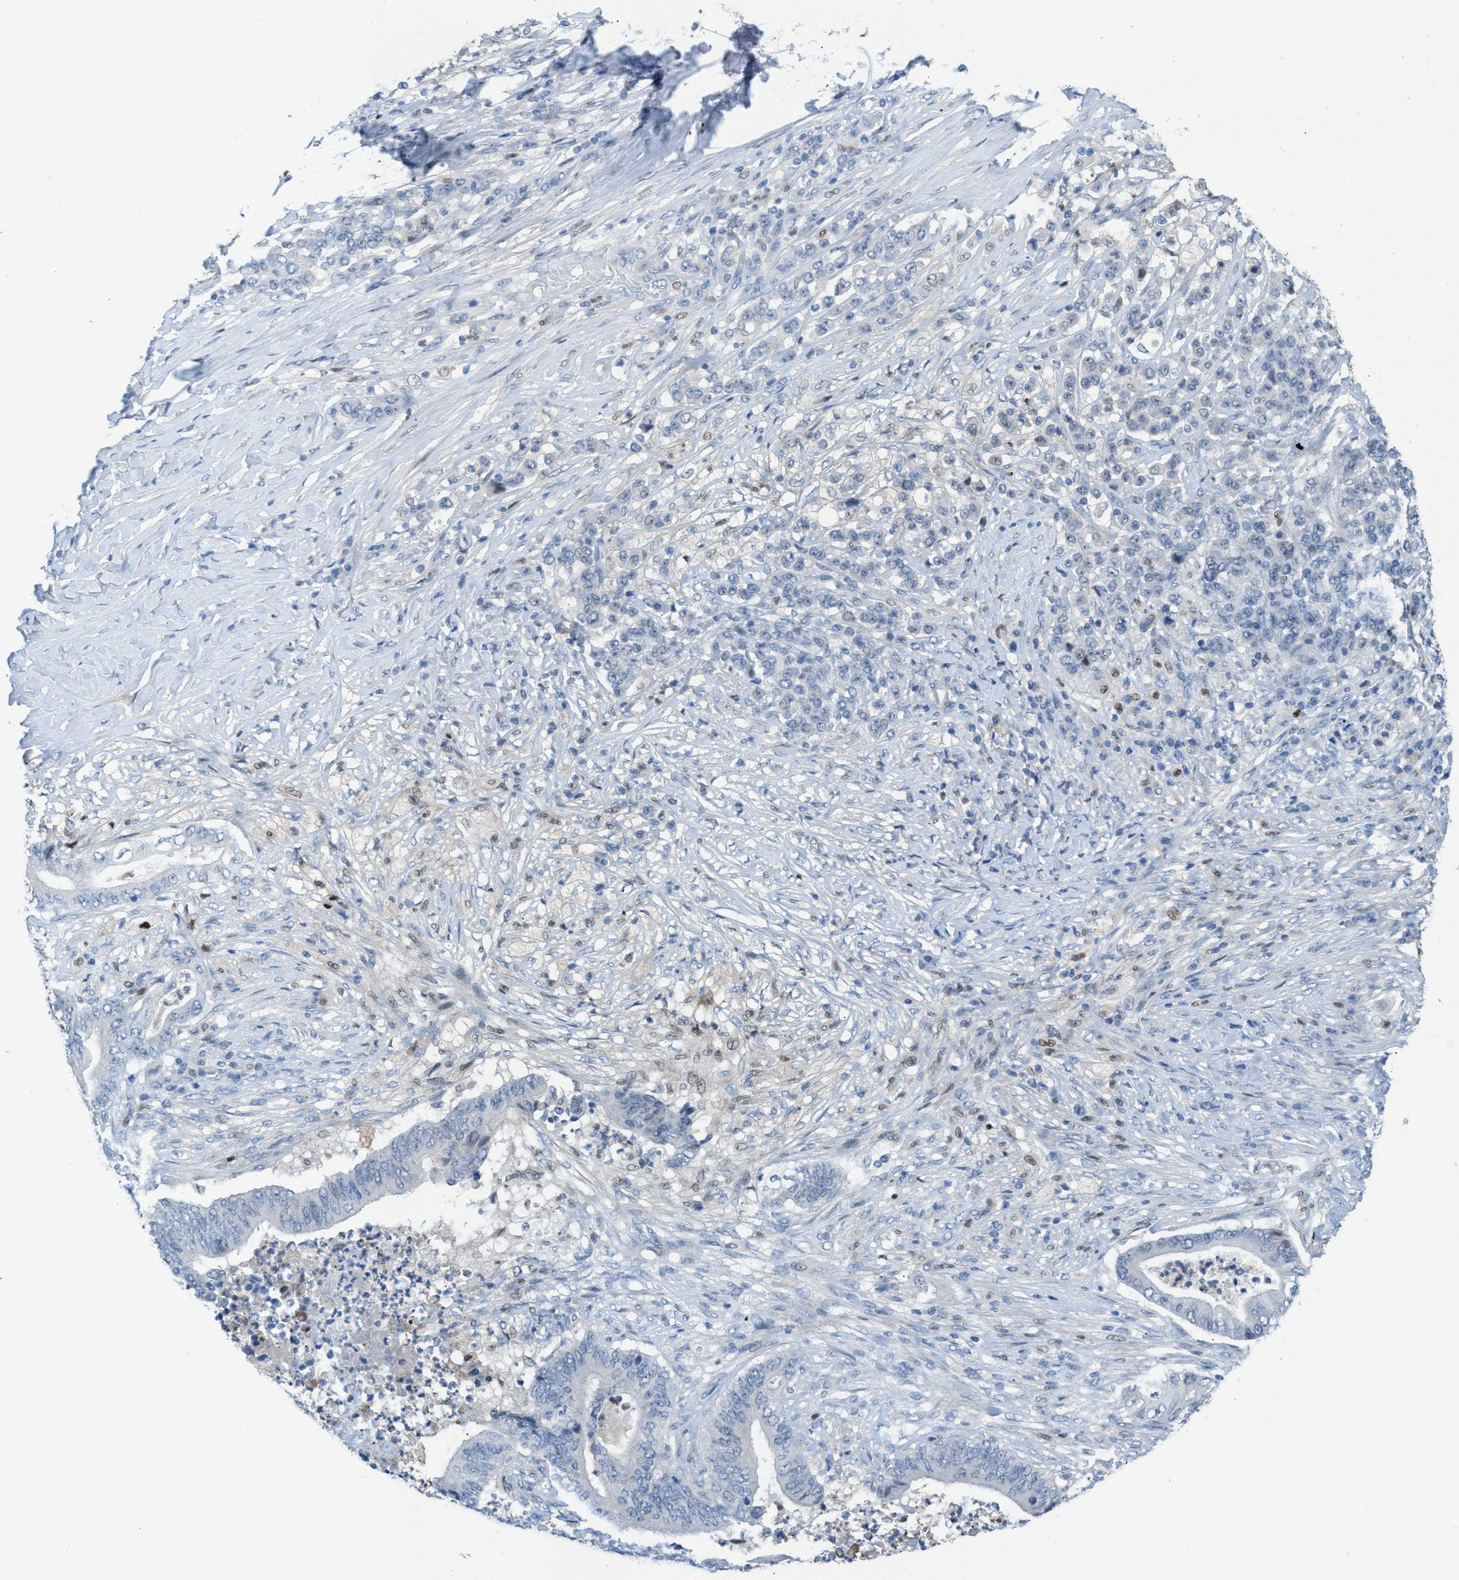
{"staining": {"intensity": "moderate", "quantity": "<25%", "location": "nuclear"}, "tissue": "stomach cancer", "cell_type": "Tumor cells", "image_type": "cancer", "snomed": [{"axis": "morphology", "description": "Adenocarcinoma, NOS"}, {"axis": "topography", "description": "Stomach"}], "caption": "Human stomach adenocarcinoma stained with a brown dye reveals moderate nuclear positive staining in about <25% of tumor cells.", "gene": "PPM1D", "patient": {"sex": "female", "age": 73}}